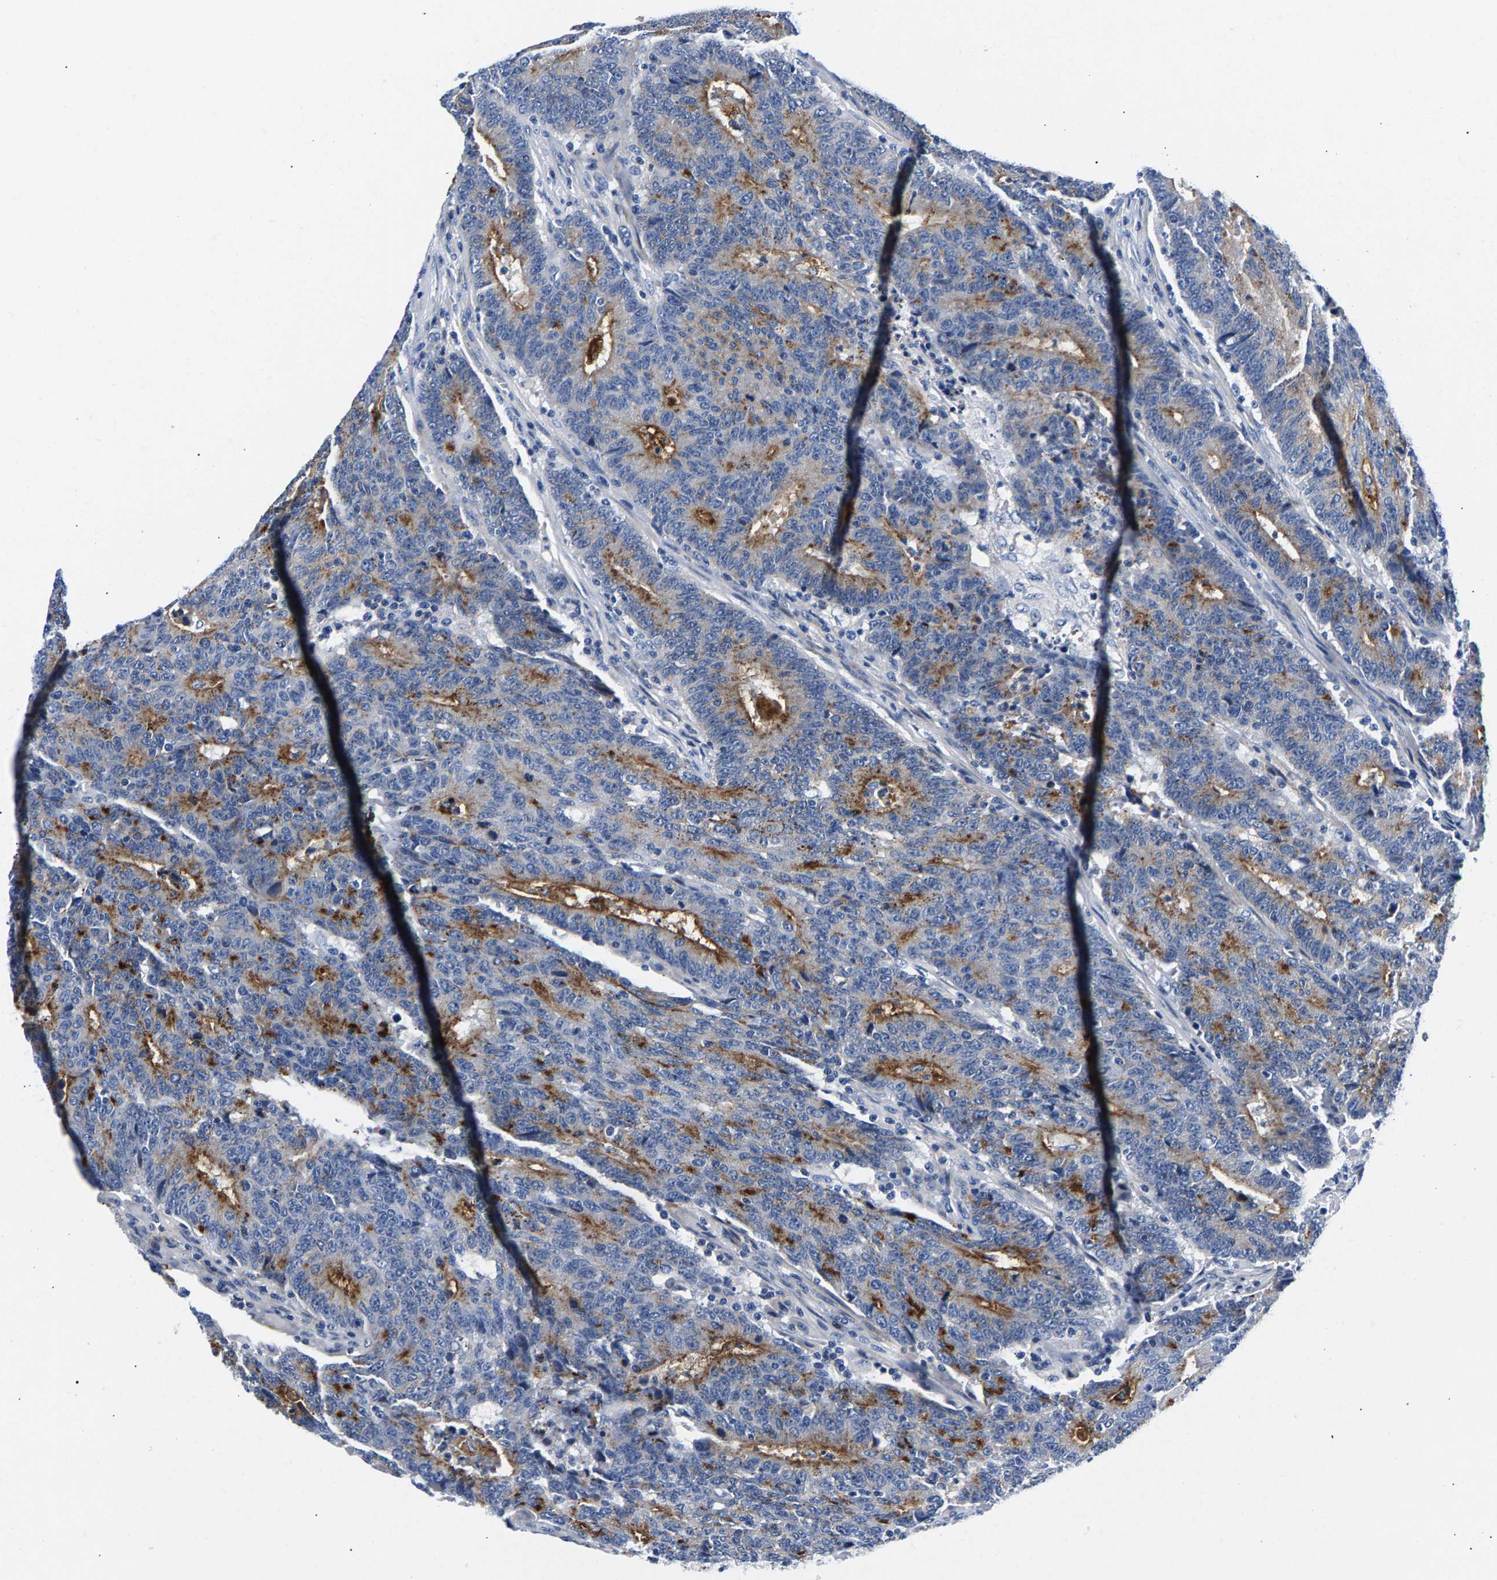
{"staining": {"intensity": "moderate", "quantity": "25%-75%", "location": "cytoplasmic/membranous"}, "tissue": "colorectal cancer", "cell_type": "Tumor cells", "image_type": "cancer", "snomed": [{"axis": "morphology", "description": "Normal tissue, NOS"}, {"axis": "morphology", "description": "Adenocarcinoma, NOS"}, {"axis": "topography", "description": "Colon"}], "caption": "A micrograph showing moderate cytoplasmic/membranous expression in approximately 25%-75% of tumor cells in colorectal cancer, as visualized by brown immunohistochemical staining.", "gene": "P2RY4", "patient": {"sex": "female", "age": 75}}